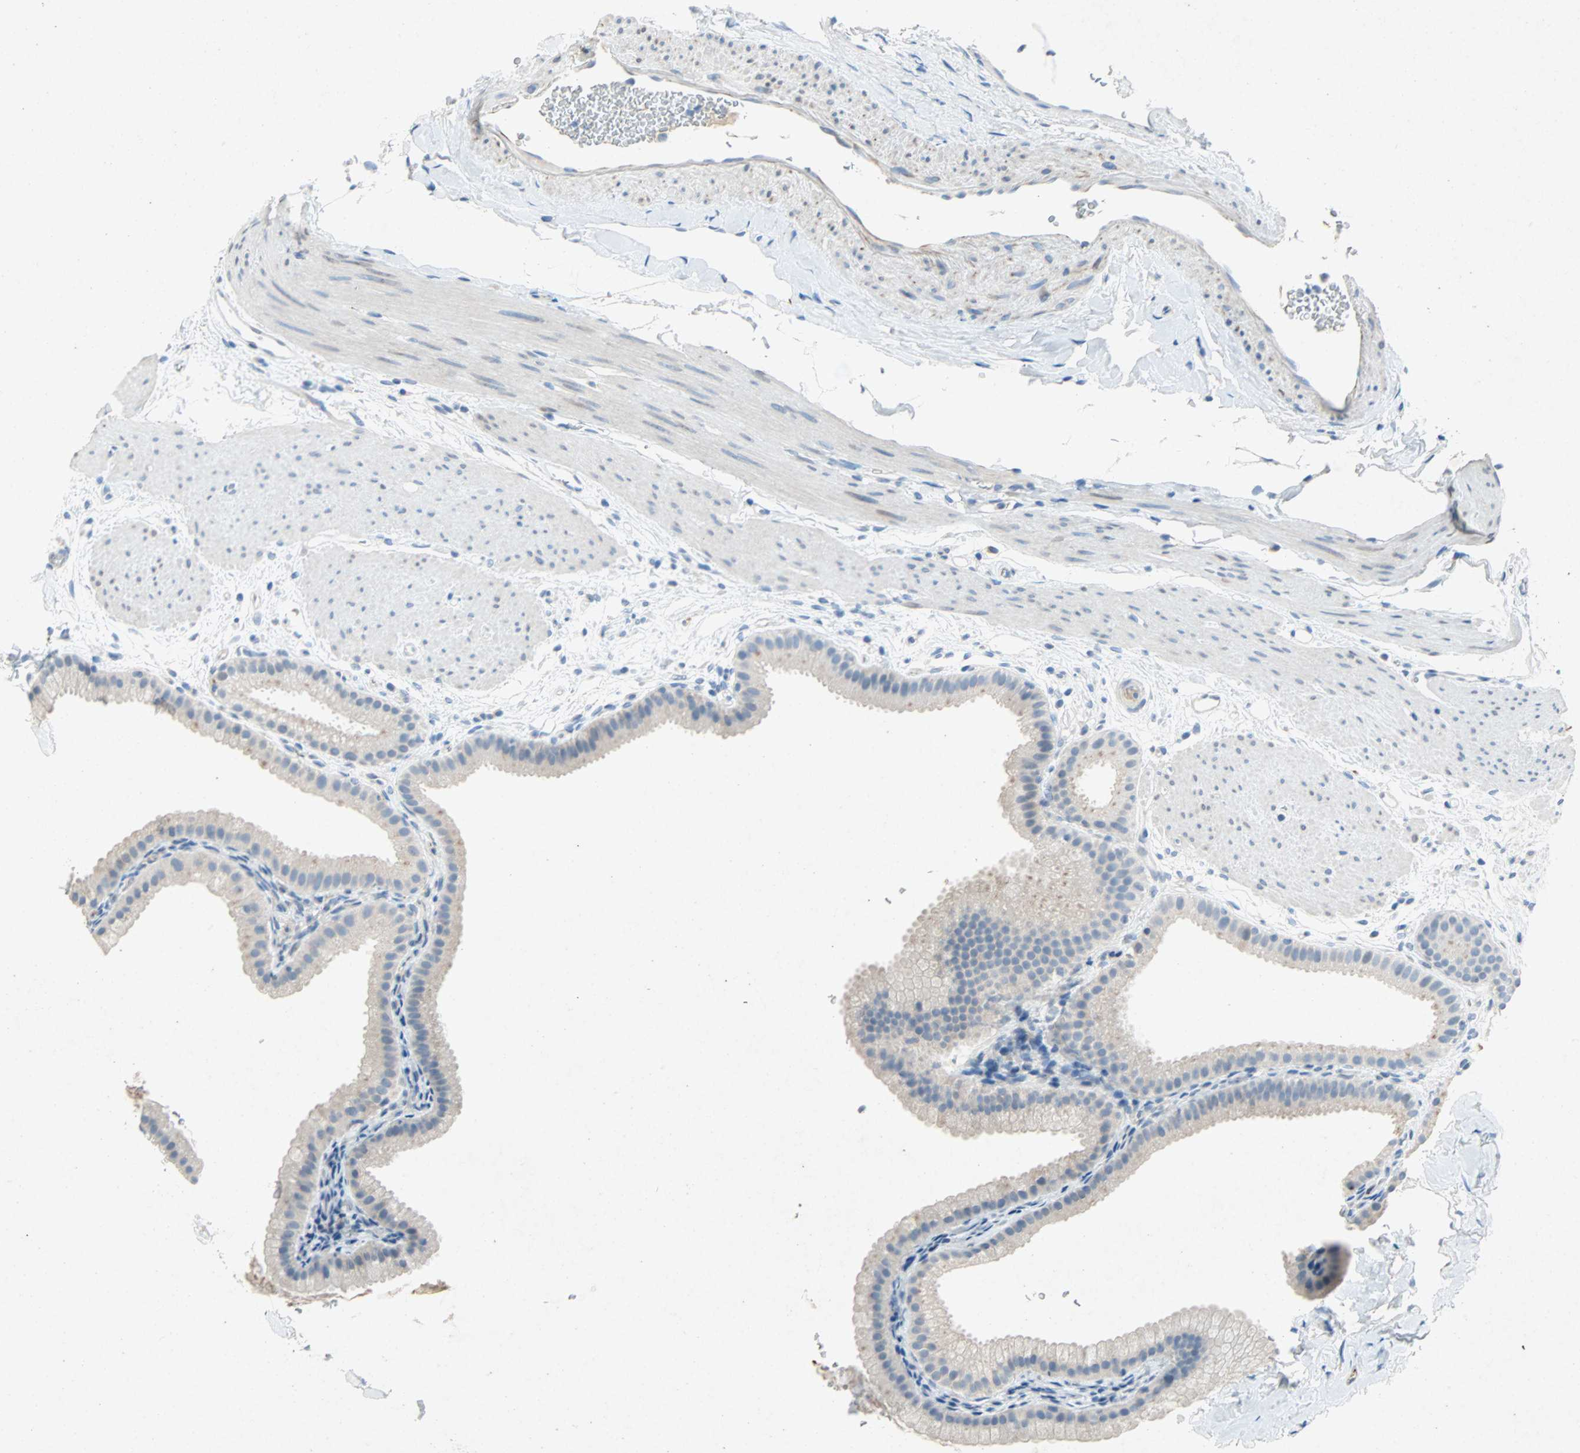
{"staining": {"intensity": "negative", "quantity": "none", "location": "none"}, "tissue": "gallbladder", "cell_type": "Glandular cells", "image_type": "normal", "snomed": [{"axis": "morphology", "description": "Normal tissue, NOS"}, {"axis": "topography", "description": "Gallbladder"}], "caption": "Photomicrograph shows no protein positivity in glandular cells of normal gallbladder. The staining is performed using DAB (3,3'-diaminobenzidine) brown chromogen with nuclei counter-stained in using hematoxylin.", "gene": "PCDHB2", "patient": {"sex": "female", "age": 64}}